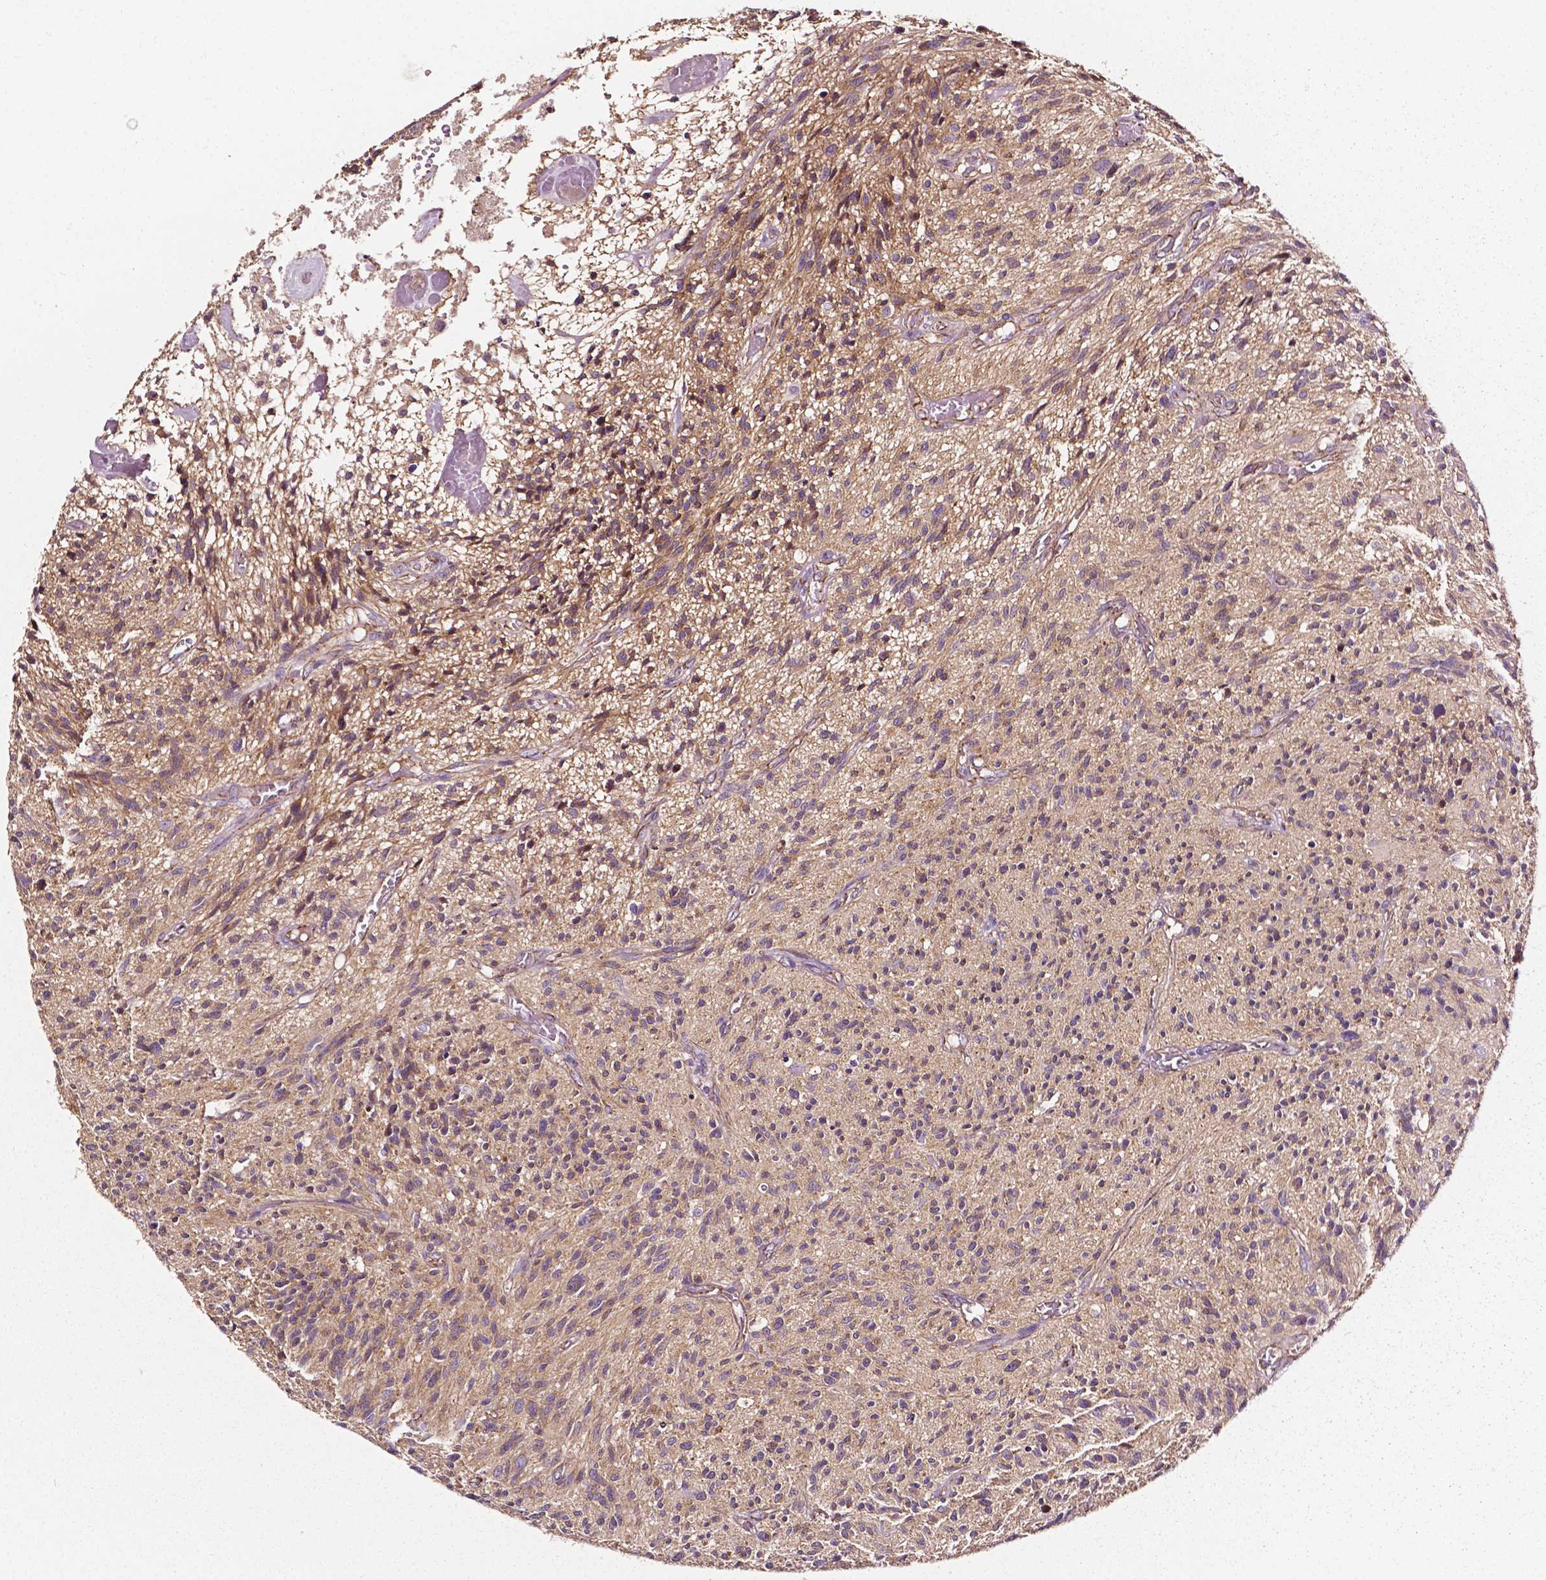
{"staining": {"intensity": "weak", "quantity": ">75%", "location": "cytoplasmic/membranous"}, "tissue": "glioma", "cell_type": "Tumor cells", "image_type": "cancer", "snomed": [{"axis": "morphology", "description": "Glioma, malignant, High grade"}, {"axis": "topography", "description": "Brain"}], "caption": "Approximately >75% of tumor cells in glioma demonstrate weak cytoplasmic/membranous protein staining as visualized by brown immunohistochemical staining.", "gene": "ATG16L1", "patient": {"sex": "male", "age": 75}}